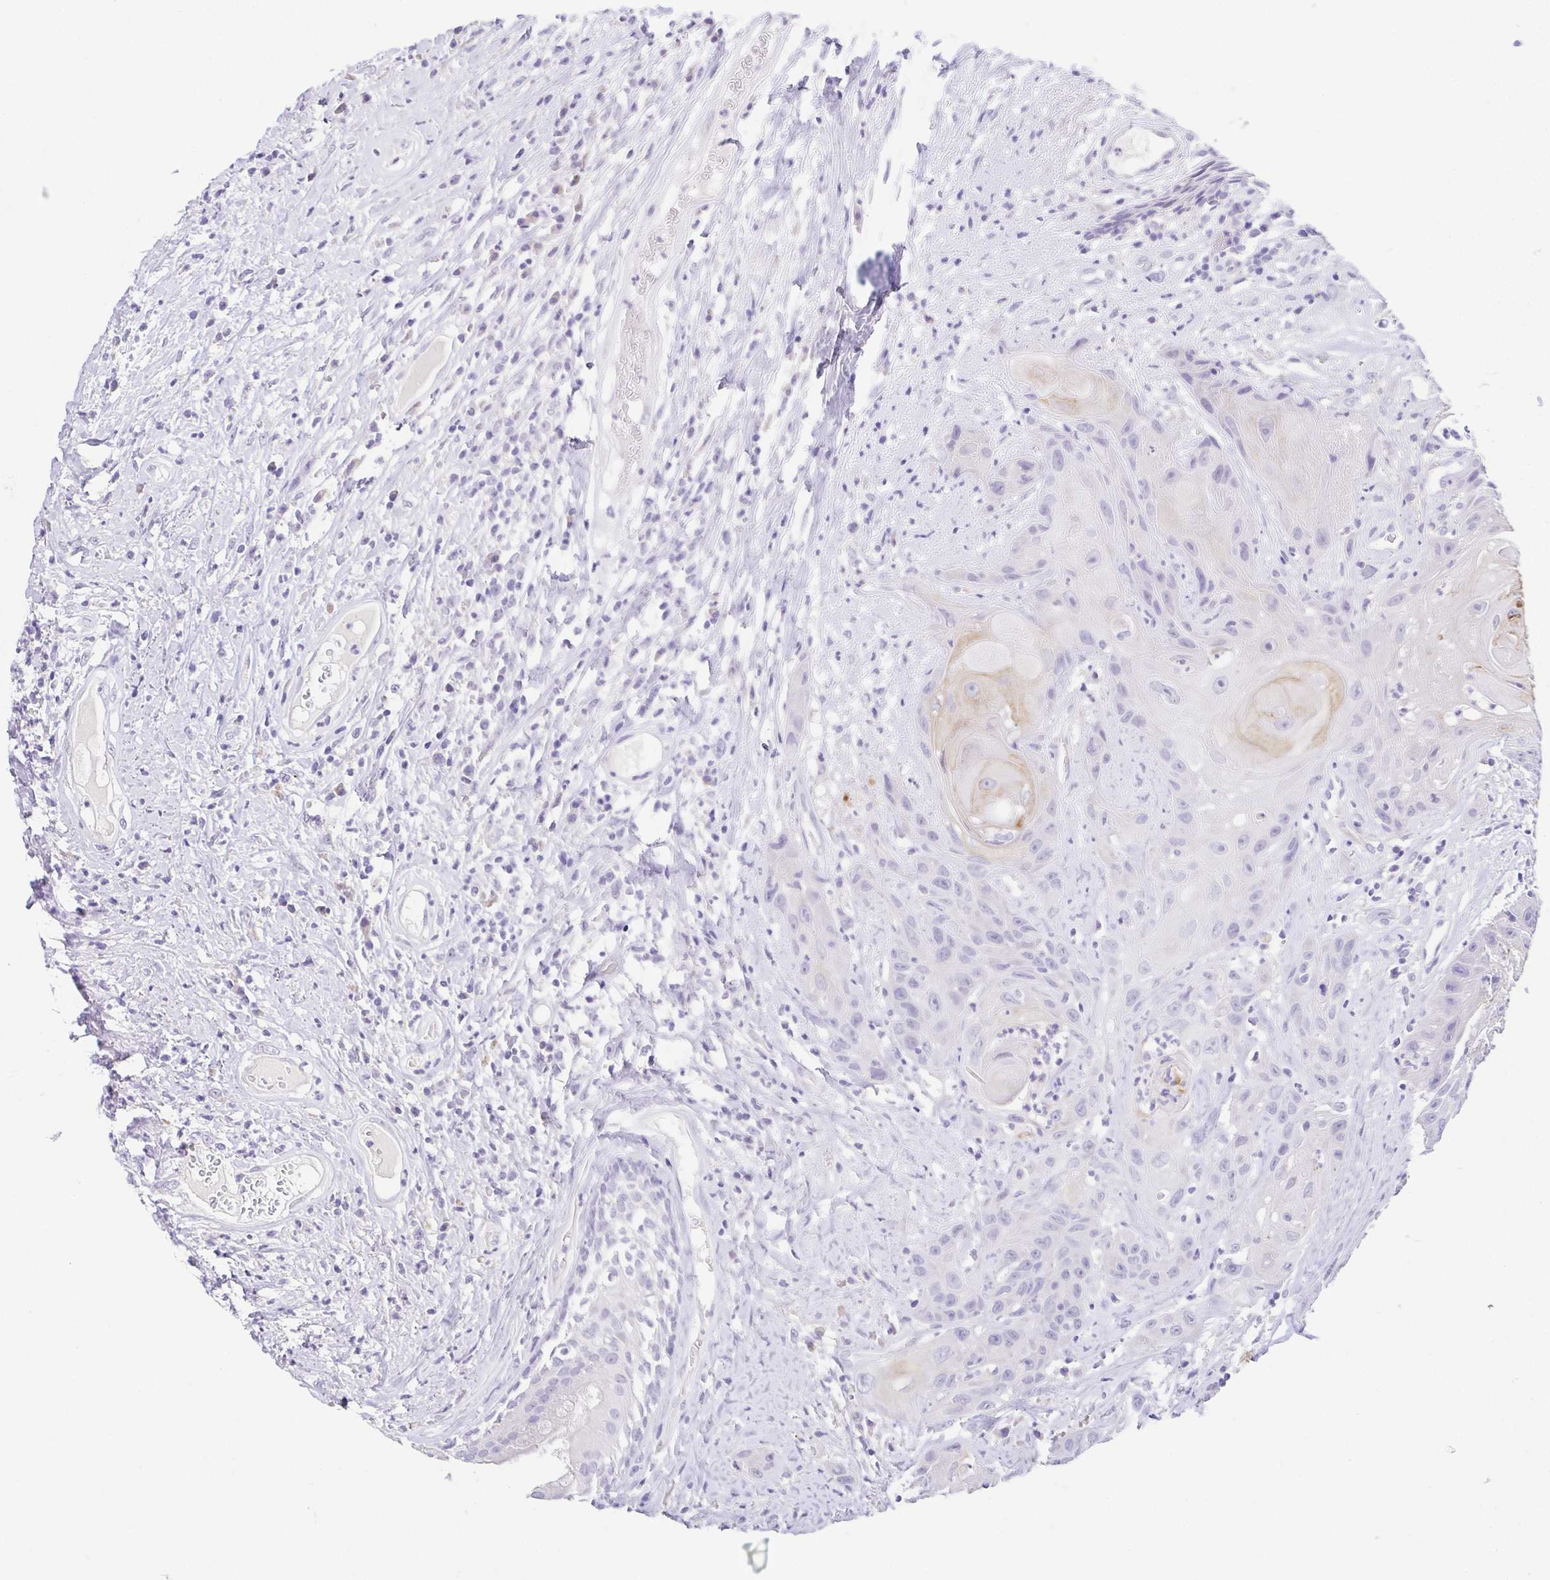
{"staining": {"intensity": "negative", "quantity": "none", "location": "none"}, "tissue": "head and neck cancer", "cell_type": "Tumor cells", "image_type": "cancer", "snomed": [{"axis": "morphology", "description": "Squamous cell carcinoma, NOS"}, {"axis": "topography", "description": "Head-Neck"}], "caption": "The micrograph demonstrates no staining of tumor cells in head and neck cancer (squamous cell carcinoma). (DAB (3,3'-diaminobenzidine) IHC, high magnification).", "gene": "HAPLN2", "patient": {"sex": "male", "age": 57}}